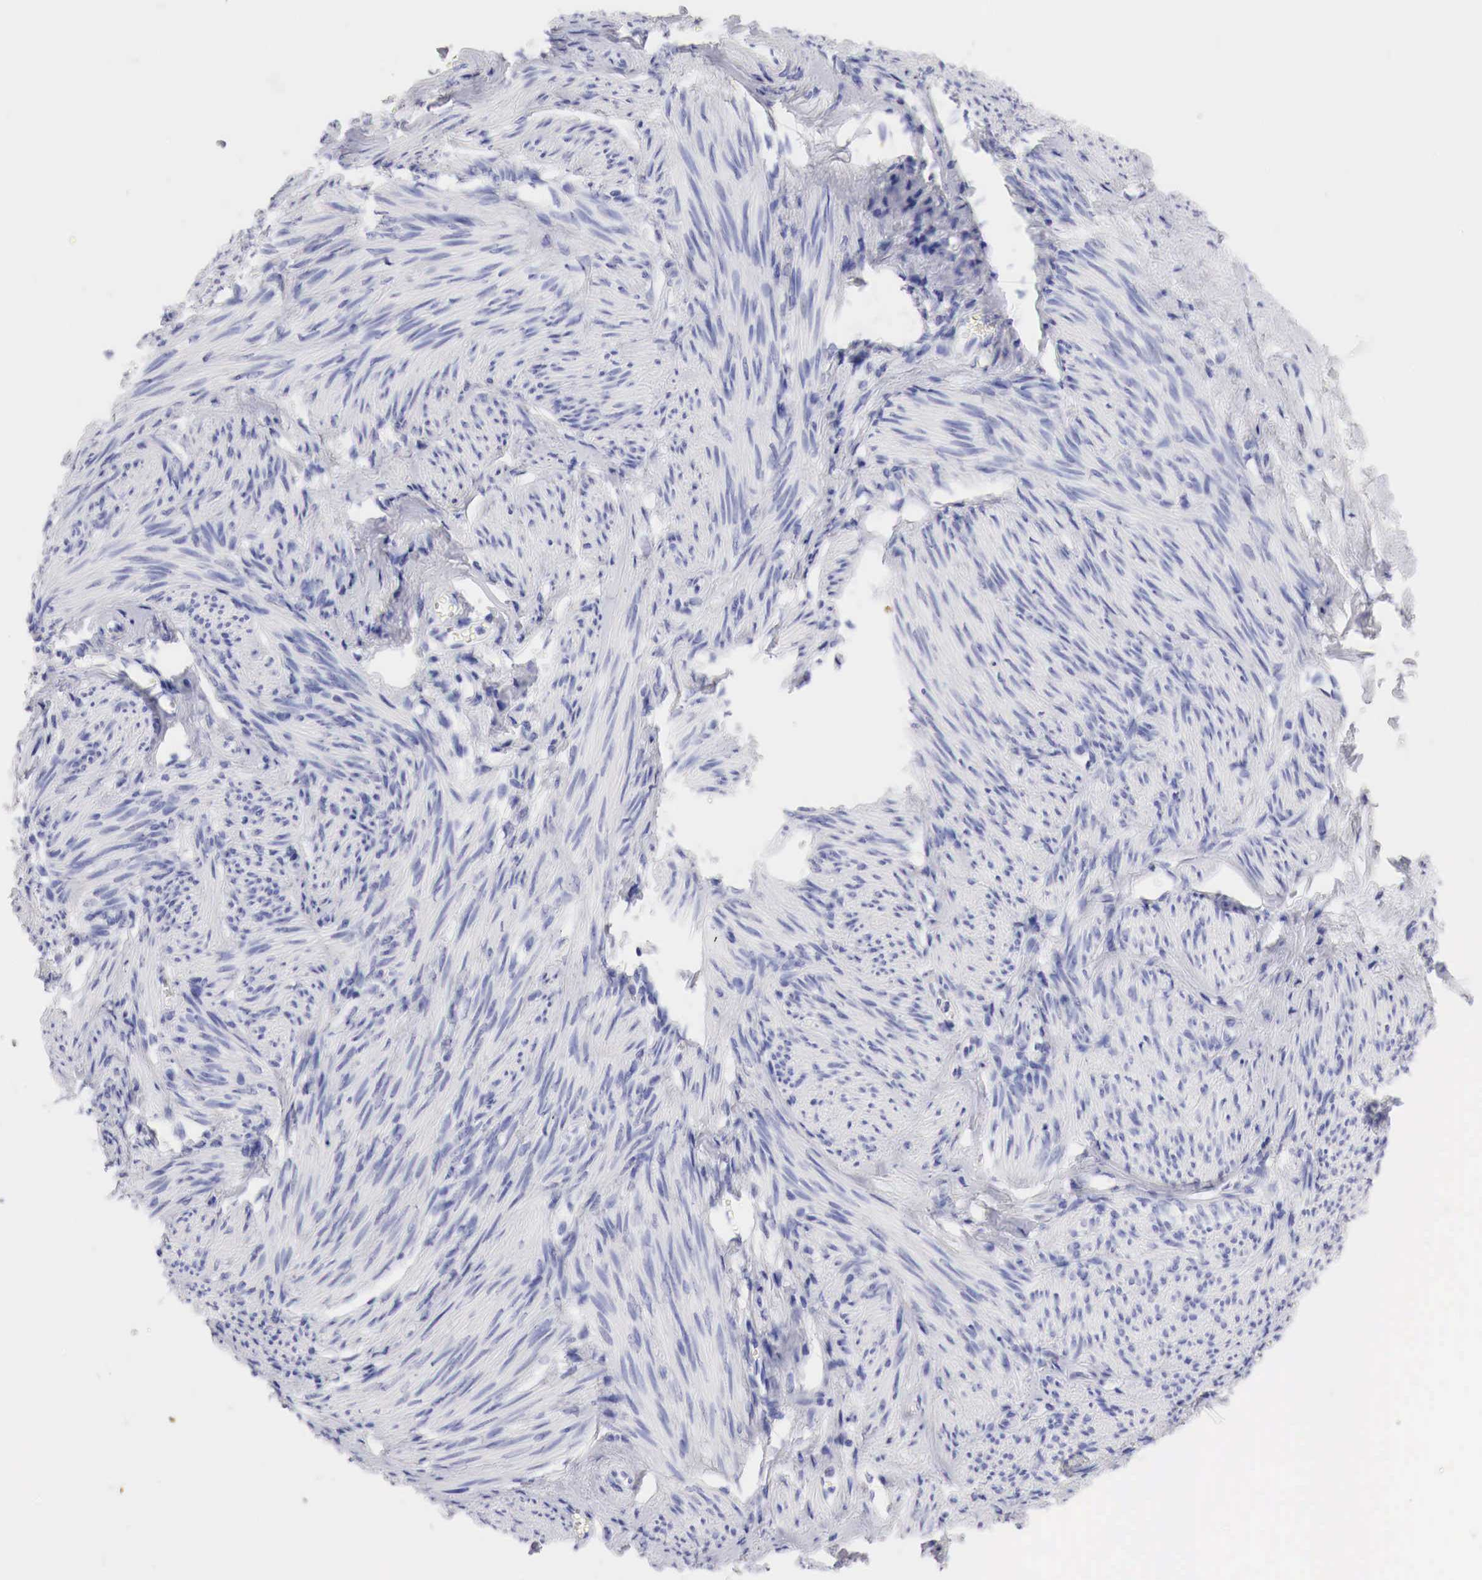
{"staining": {"intensity": "negative", "quantity": "none", "location": "none"}, "tissue": "endometrial cancer", "cell_type": "Tumor cells", "image_type": "cancer", "snomed": [{"axis": "morphology", "description": "Adenocarcinoma, NOS"}, {"axis": "topography", "description": "Endometrium"}], "caption": "This is an immunohistochemistry photomicrograph of adenocarcinoma (endometrial). There is no expression in tumor cells.", "gene": "TYR", "patient": {"sex": "female", "age": 76}}